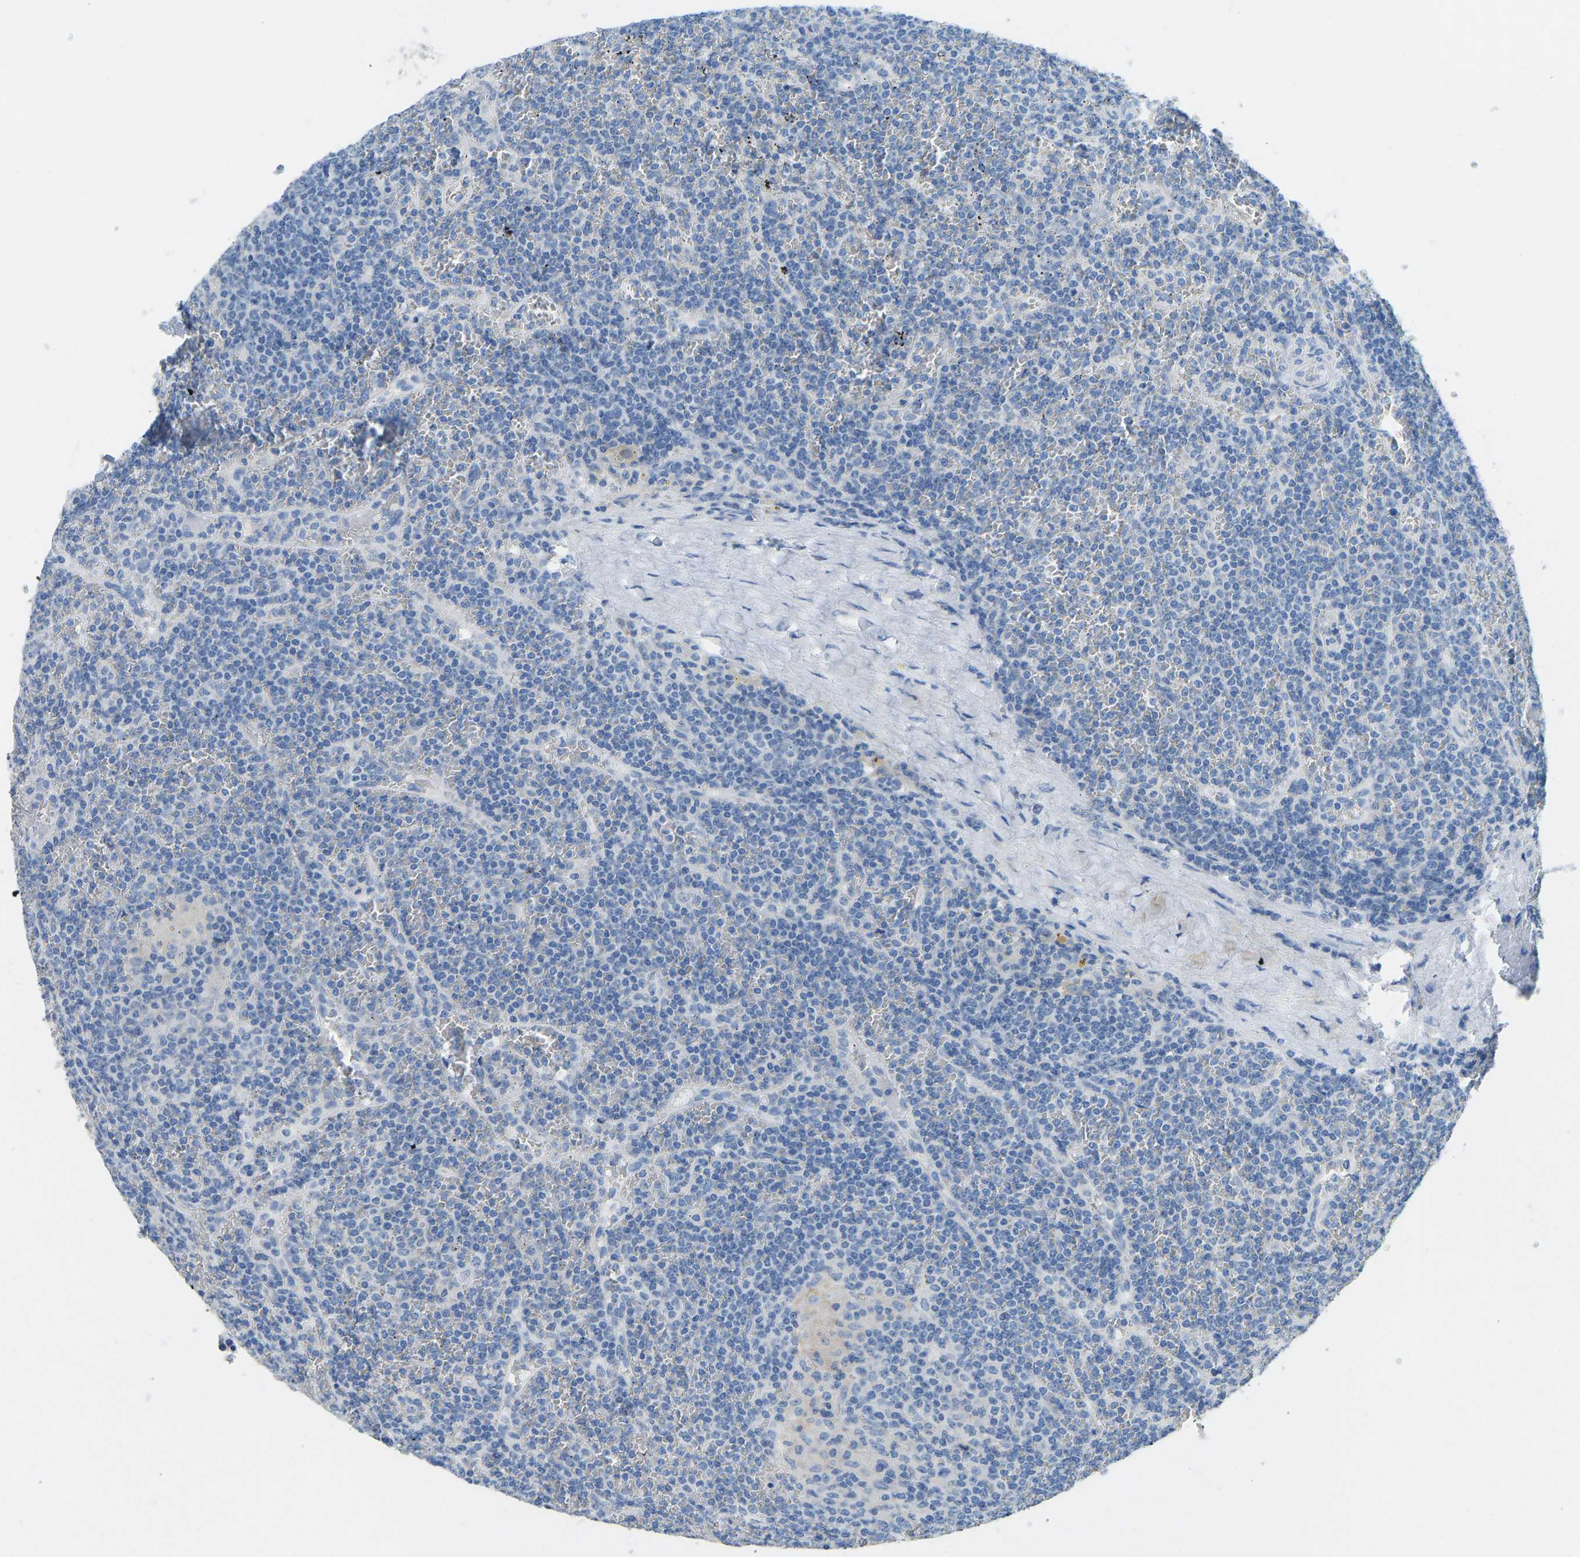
{"staining": {"intensity": "negative", "quantity": "none", "location": "none"}, "tissue": "lymphoma", "cell_type": "Tumor cells", "image_type": "cancer", "snomed": [{"axis": "morphology", "description": "Malignant lymphoma, non-Hodgkin's type, Low grade"}, {"axis": "topography", "description": "Spleen"}], "caption": "Immunohistochemical staining of lymphoma demonstrates no significant positivity in tumor cells. The staining is performed using DAB brown chromogen with nuclei counter-stained in using hematoxylin.", "gene": "ATP1A1", "patient": {"sex": "female", "age": 19}}